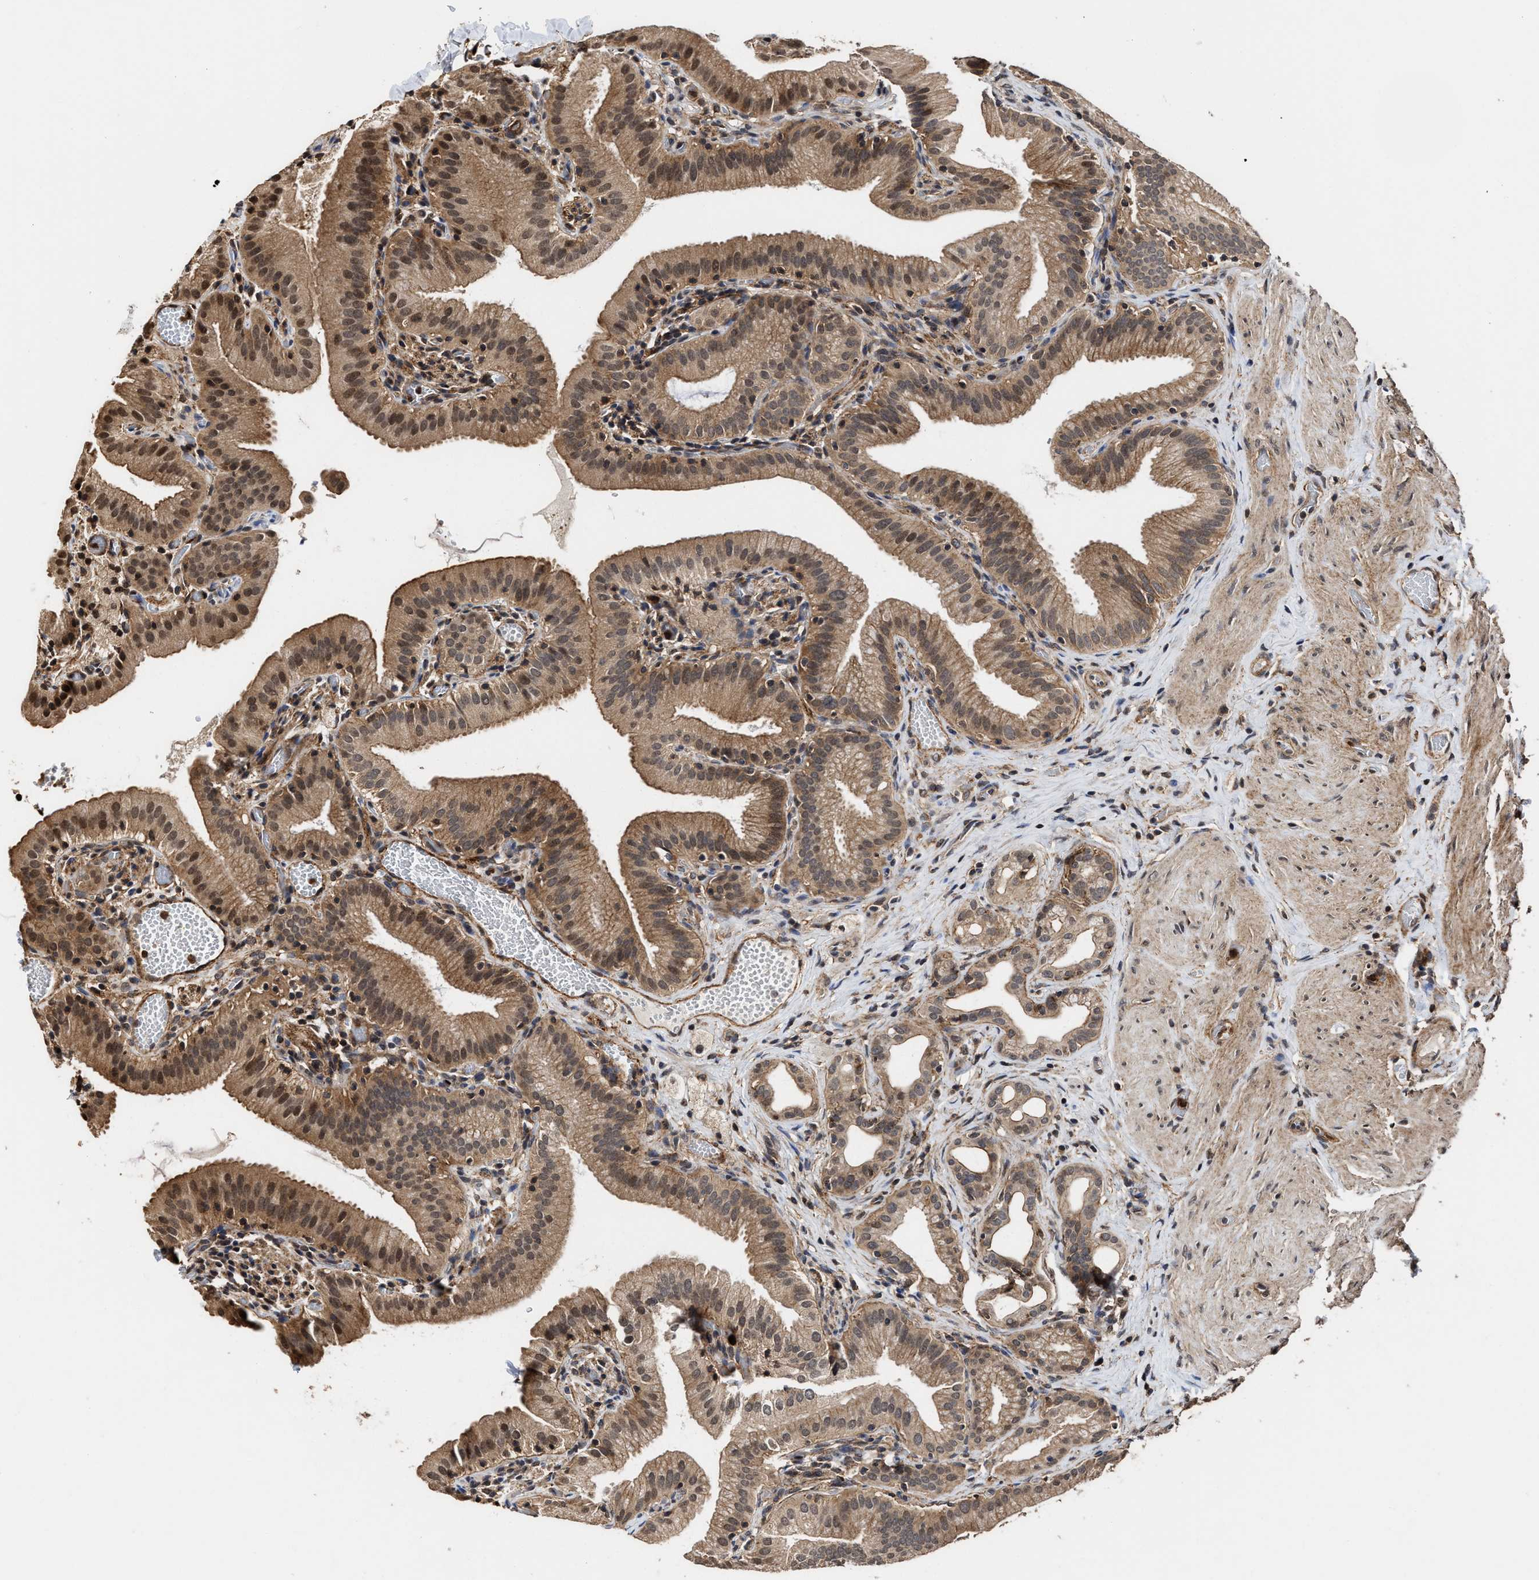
{"staining": {"intensity": "moderate", "quantity": ">75%", "location": "cytoplasmic/membranous,nuclear"}, "tissue": "gallbladder", "cell_type": "Glandular cells", "image_type": "normal", "snomed": [{"axis": "morphology", "description": "Normal tissue, NOS"}, {"axis": "topography", "description": "Gallbladder"}], "caption": "A photomicrograph showing moderate cytoplasmic/membranous,nuclear staining in about >75% of glandular cells in unremarkable gallbladder, as visualized by brown immunohistochemical staining.", "gene": "SEPTIN2", "patient": {"sex": "male", "age": 54}}